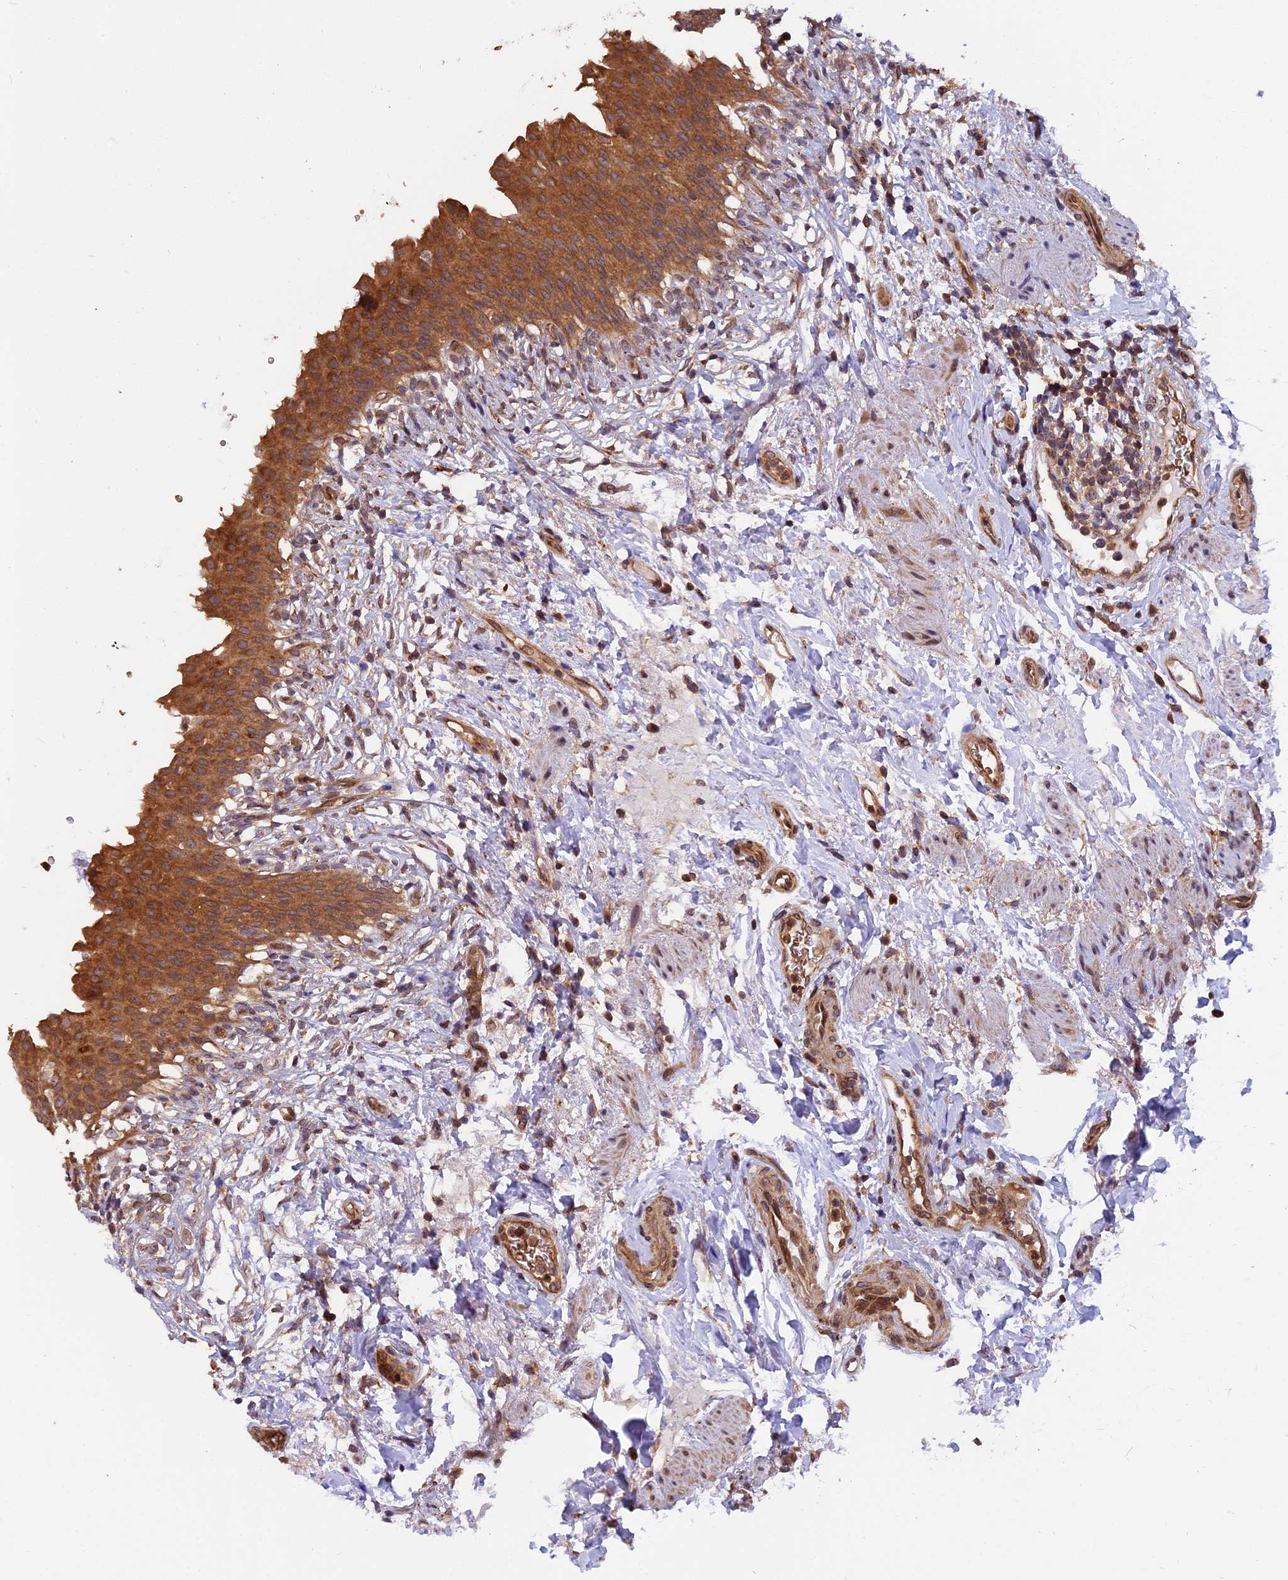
{"staining": {"intensity": "strong", "quantity": ">75%", "location": "cytoplasmic/membranous"}, "tissue": "urinary bladder", "cell_type": "Urothelial cells", "image_type": "normal", "snomed": [{"axis": "morphology", "description": "Normal tissue, NOS"}, {"axis": "topography", "description": "Urinary bladder"}], "caption": "An image of urinary bladder stained for a protein exhibits strong cytoplasmic/membranous brown staining in urothelial cells.", "gene": "CHMP2A", "patient": {"sex": "female", "age": 60}}